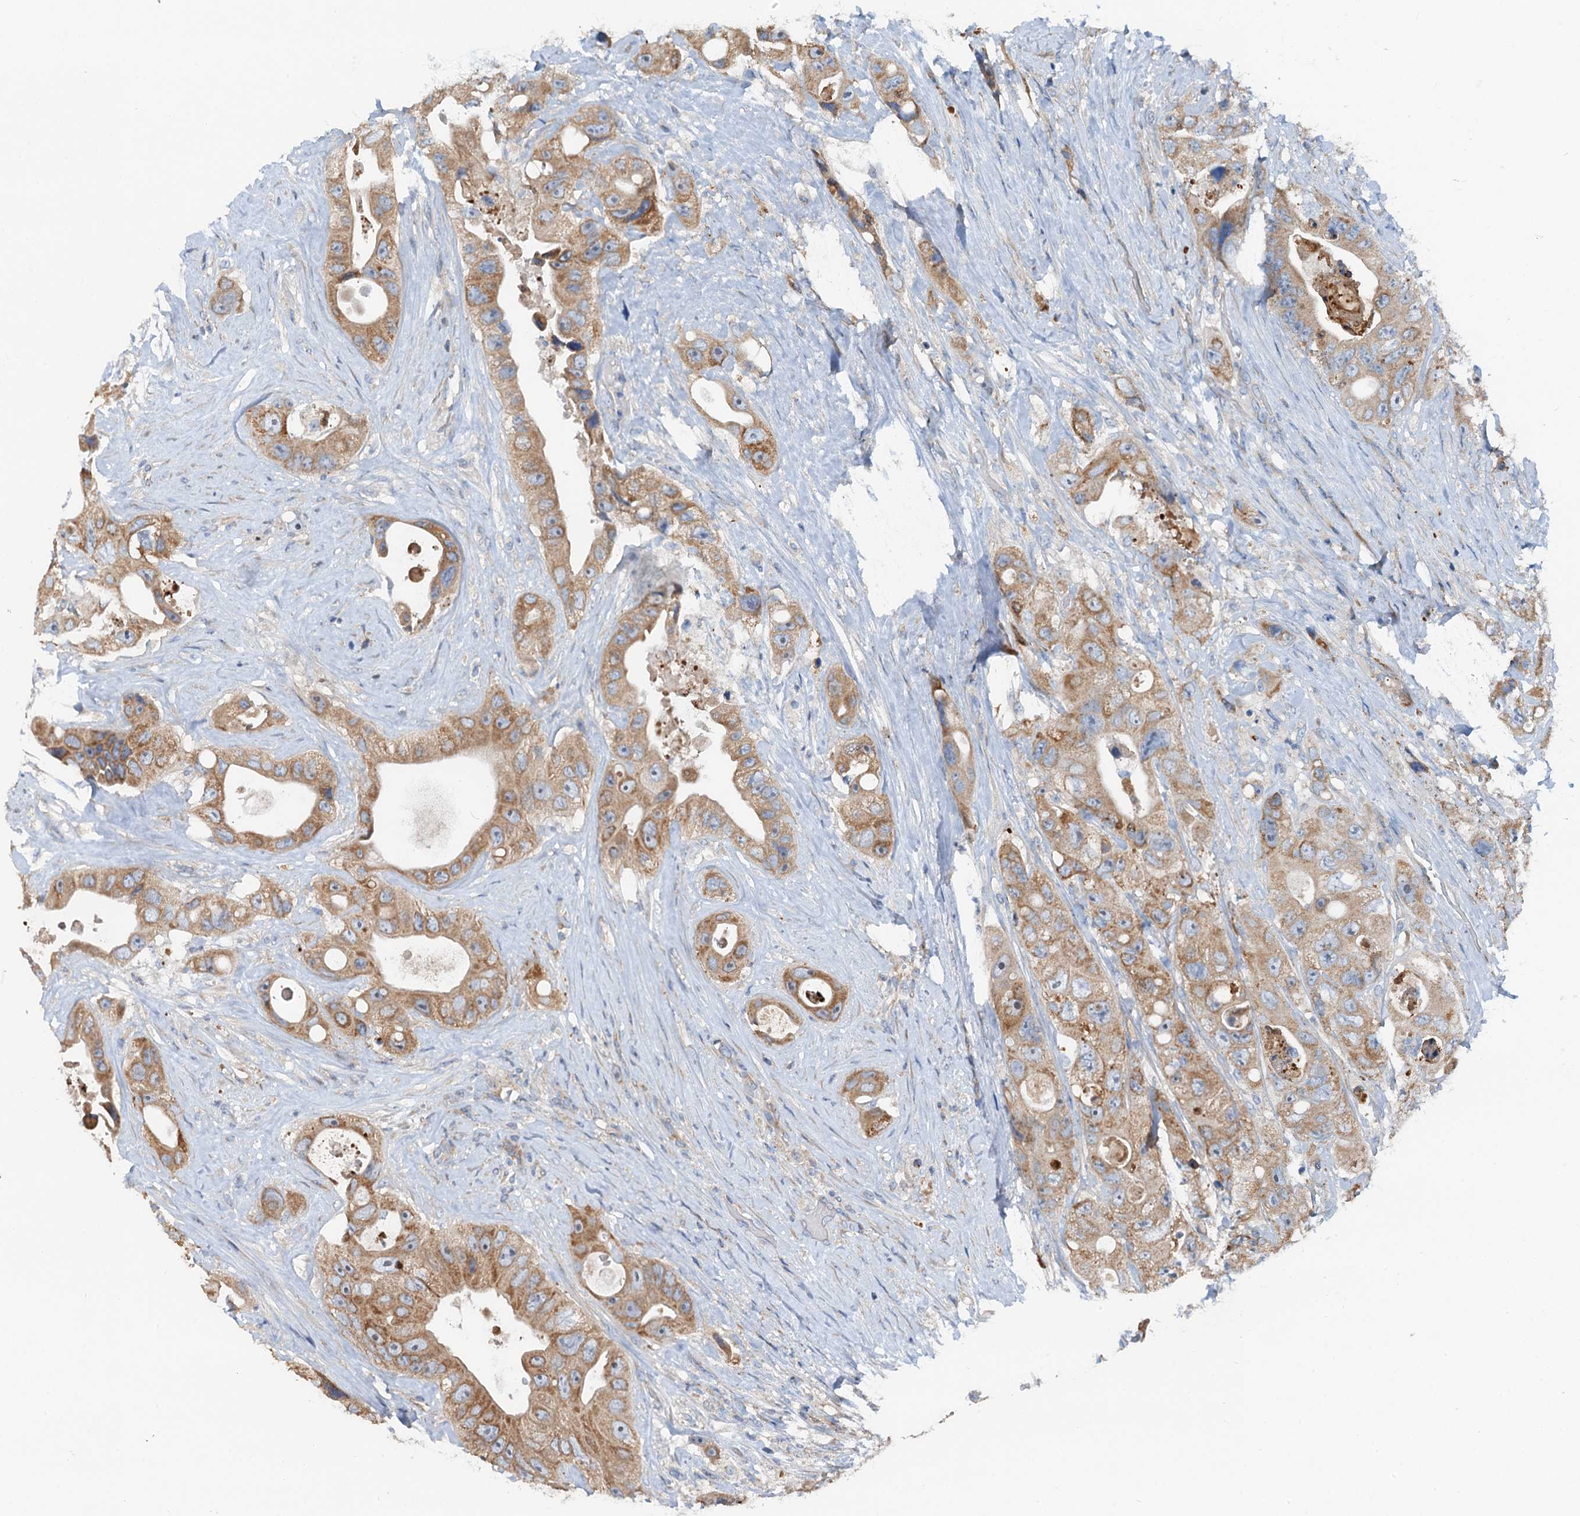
{"staining": {"intensity": "moderate", "quantity": ">75%", "location": "cytoplasmic/membranous"}, "tissue": "colorectal cancer", "cell_type": "Tumor cells", "image_type": "cancer", "snomed": [{"axis": "morphology", "description": "Adenocarcinoma, NOS"}, {"axis": "topography", "description": "Colon"}], "caption": "The micrograph reveals staining of colorectal cancer (adenocarcinoma), revealing moderate cytoplasmic/membranous protein expression (brown color) within tumor cells.", "gene": "ANKRD26", "patient": {"sex": "female", "age": 46}}